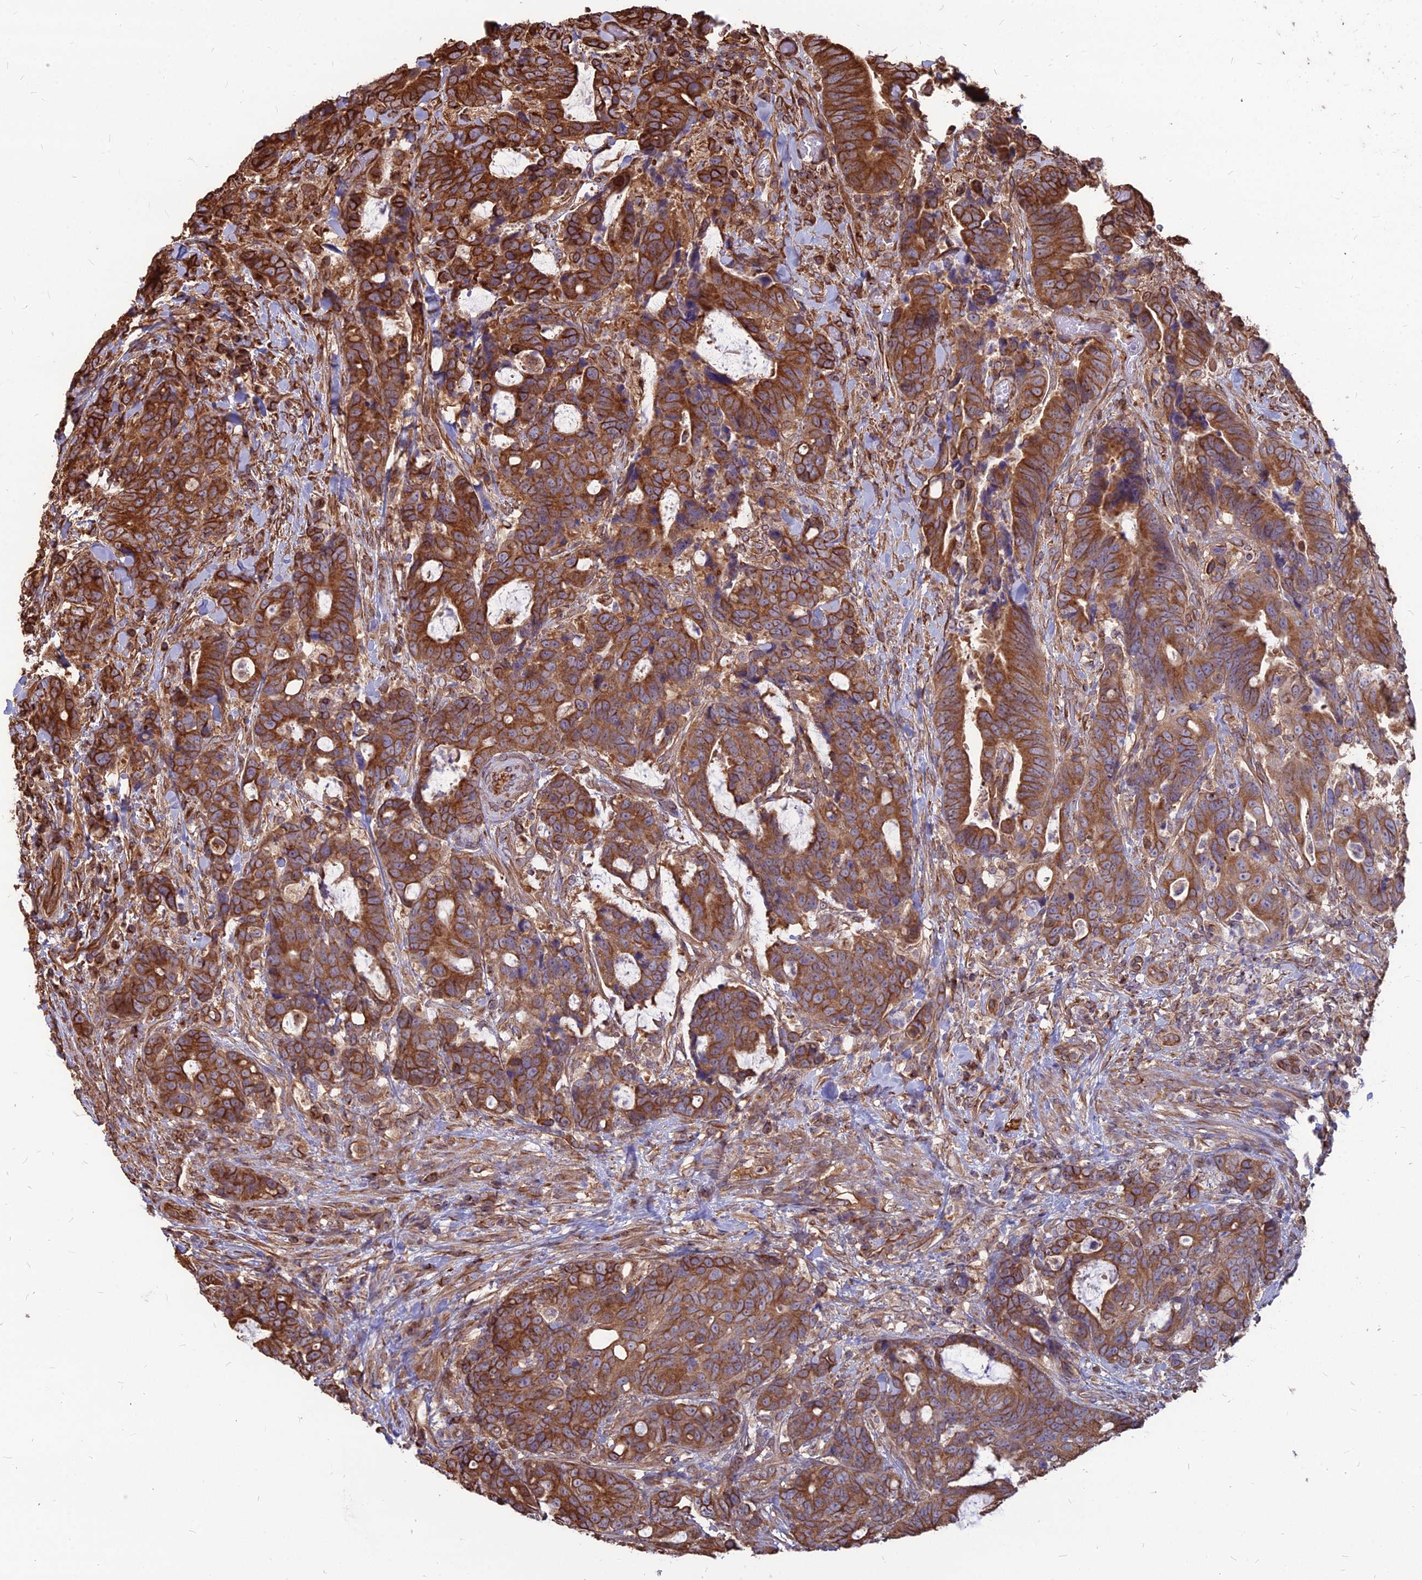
{"staining": {"intensity": "strong", "quantity": ">75%", "location": "cytoplasmic/membranous"}, "tissue": "colorectal cancer", "cell_type": "Tumor cells", "image_type": "cancer", "snomed": [{"axis": "morphology", "description": "Adenocarcinoma, NOS"}, {"axis": "topography", "description": "Colon"}], "caption": "Strong cytoplasmic/membranous protein positivity is identified in about >75% of tumor cells in adenocarcinoma (colorectal). The protein is stained brown, and the nuclei are stained in blue (DAB IHC with brightfield microscopy, high magnification).", "gene": "LSM6", "patient": {"sex": "female", "age": 82}}